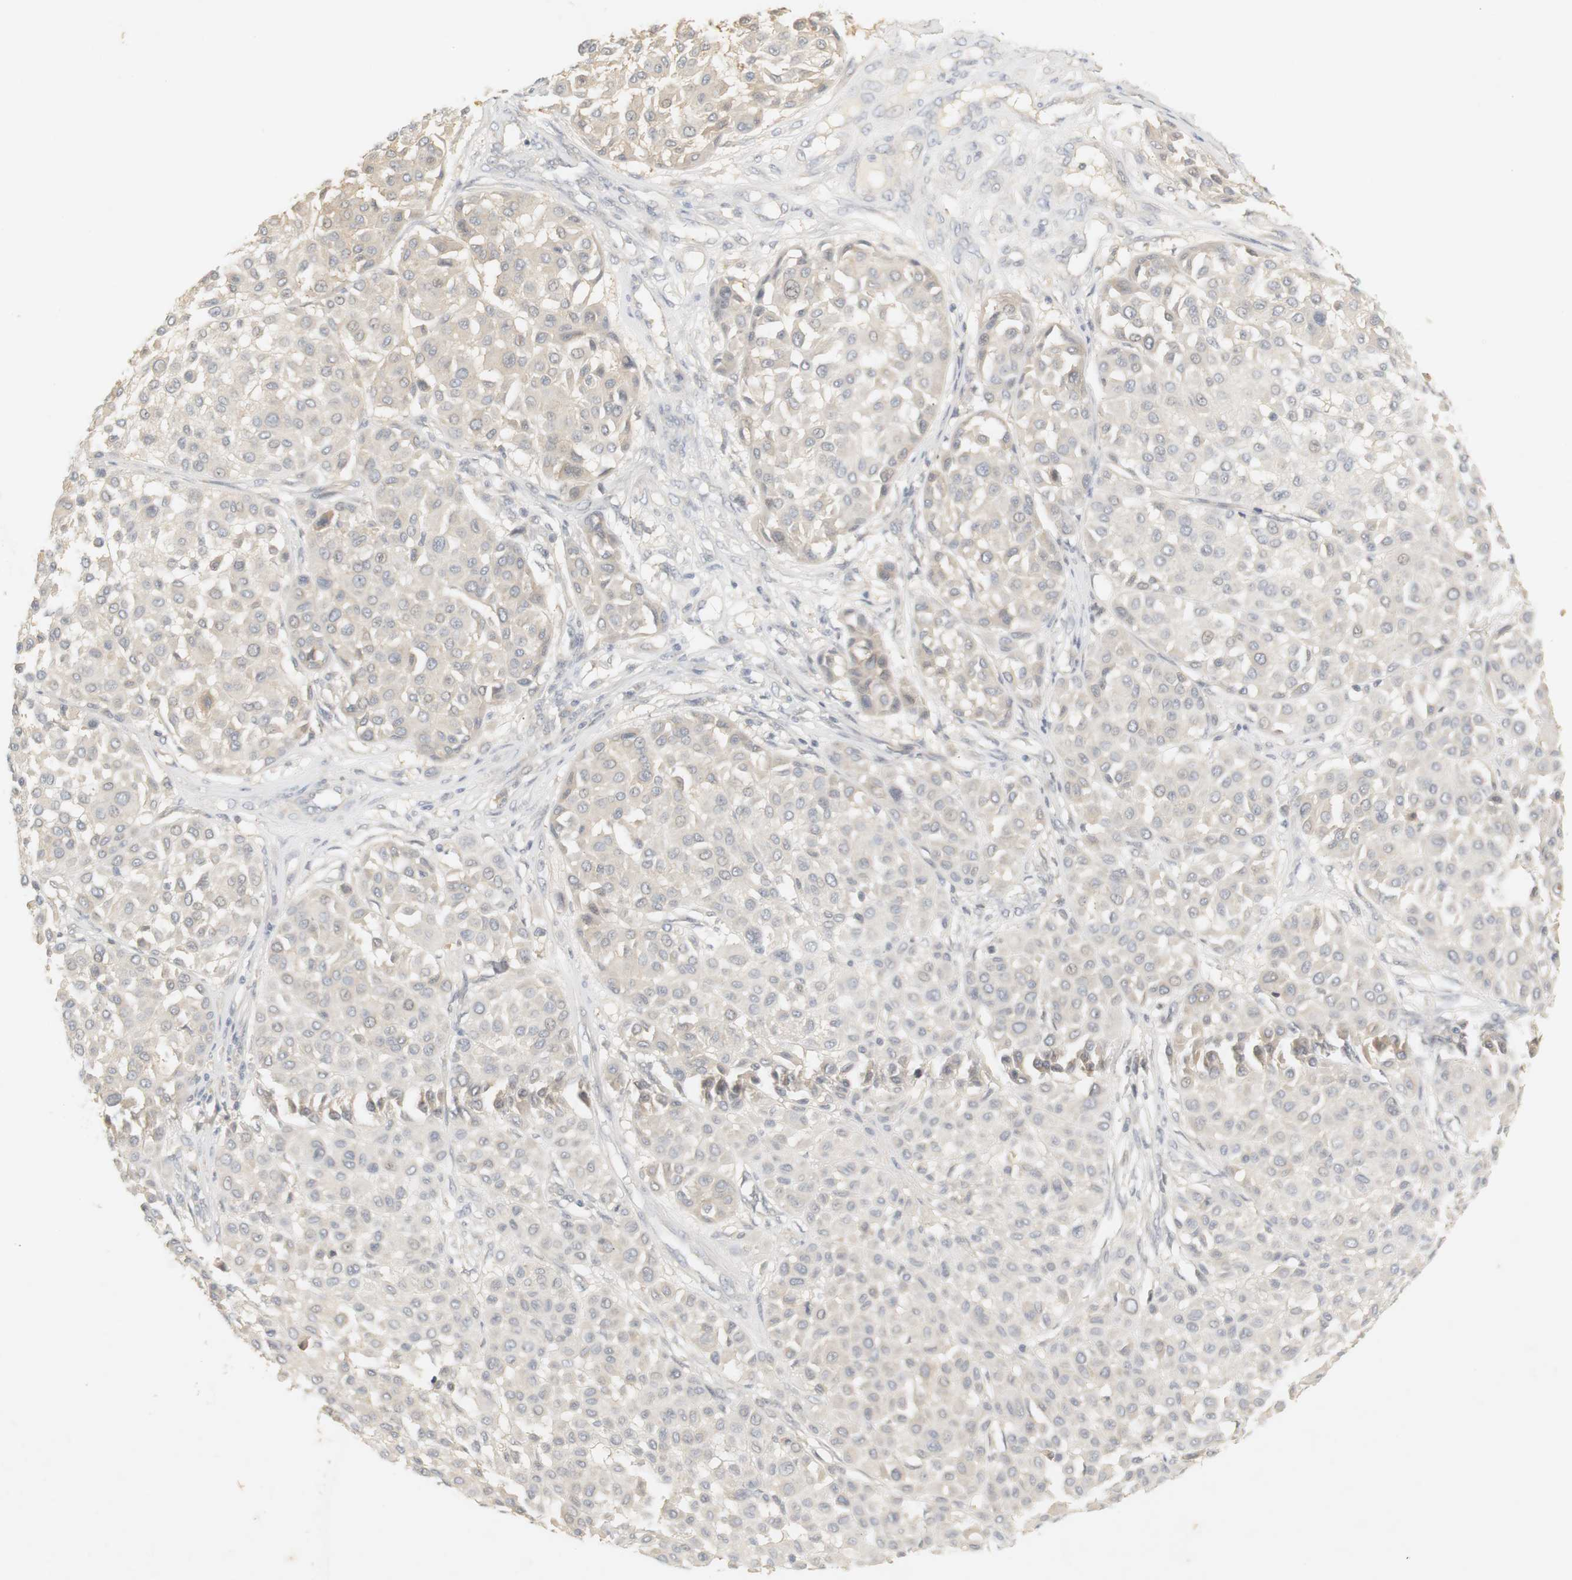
{"staining": {"intensity": "negative", "quantity": "none", "location": "none"}, "tissue": "melanoma", "cell_type": "Tumor cells", "image_type": "cancer", "snomed": [{"axis": "morphology", "description": "Malignant melanoma, Metastatic site"}, {"axis": "topography", "description": "Soft tissue"}], "caption": "The immunohistochemistry histopathology image has no significant positivity in tumor cells of malignant melanoma (metastatic site) tissue.", "gene": "RTN3", "patient": {"sex": "male", "age": 41}}